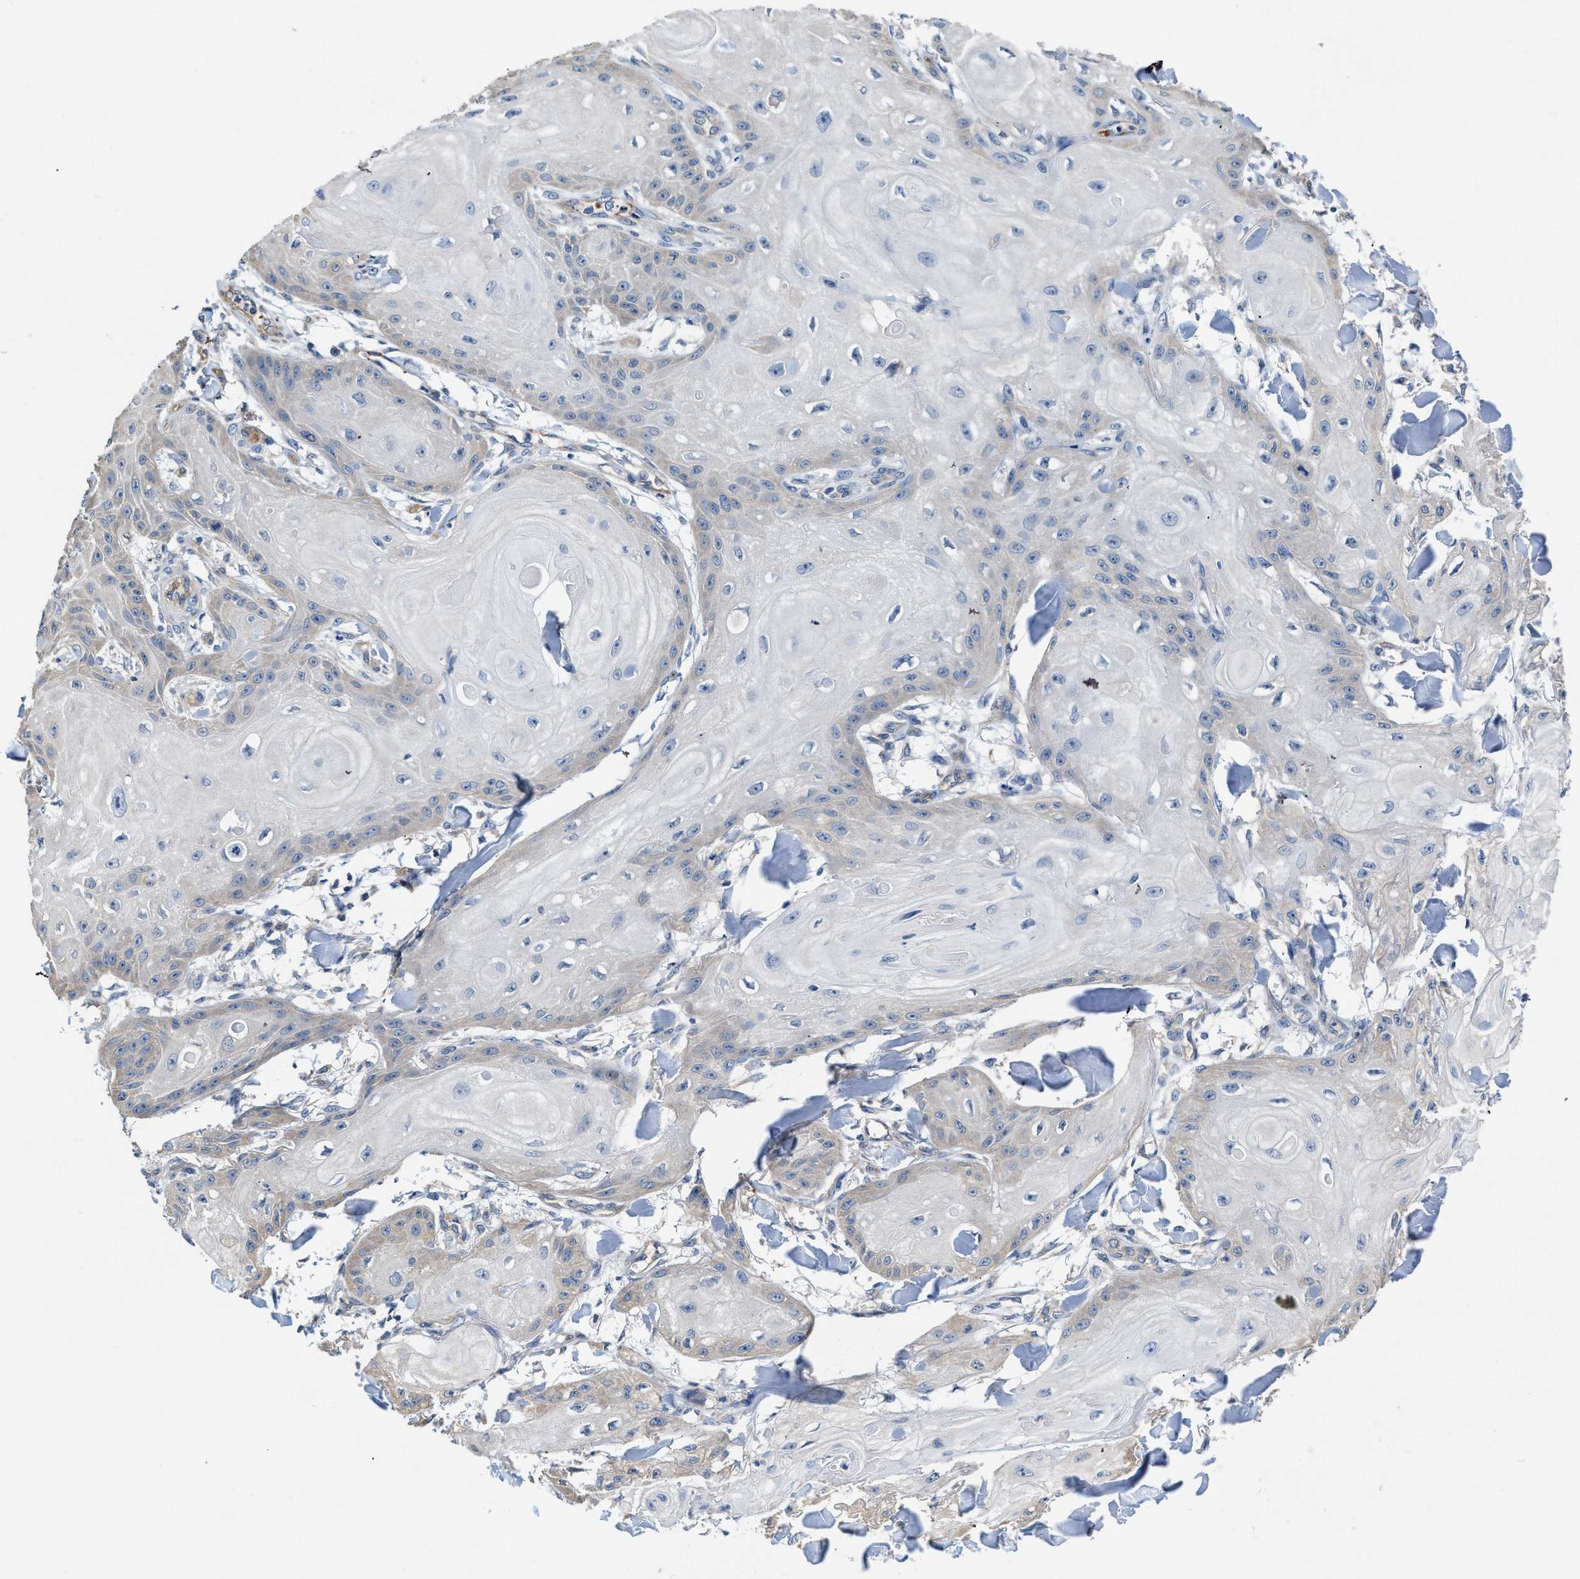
{"staining": {"intensity": "negative", "quantity": "none", "location": "none"}, "tissue": "skin cancer", "cell_type": "Tumor cells", "image_type": "cancer", "snomed": [{"axis": "morphology", "description": "Squamous cell carcinoma, NOS"}, {"axis": "topography", "description": "Skin"}], "caption": "IHC of skin squamous cell carcinoma shows no staining in tumor cells.", "gene": "C22orf42", "patient": {"sex": "male", "age": 74}}